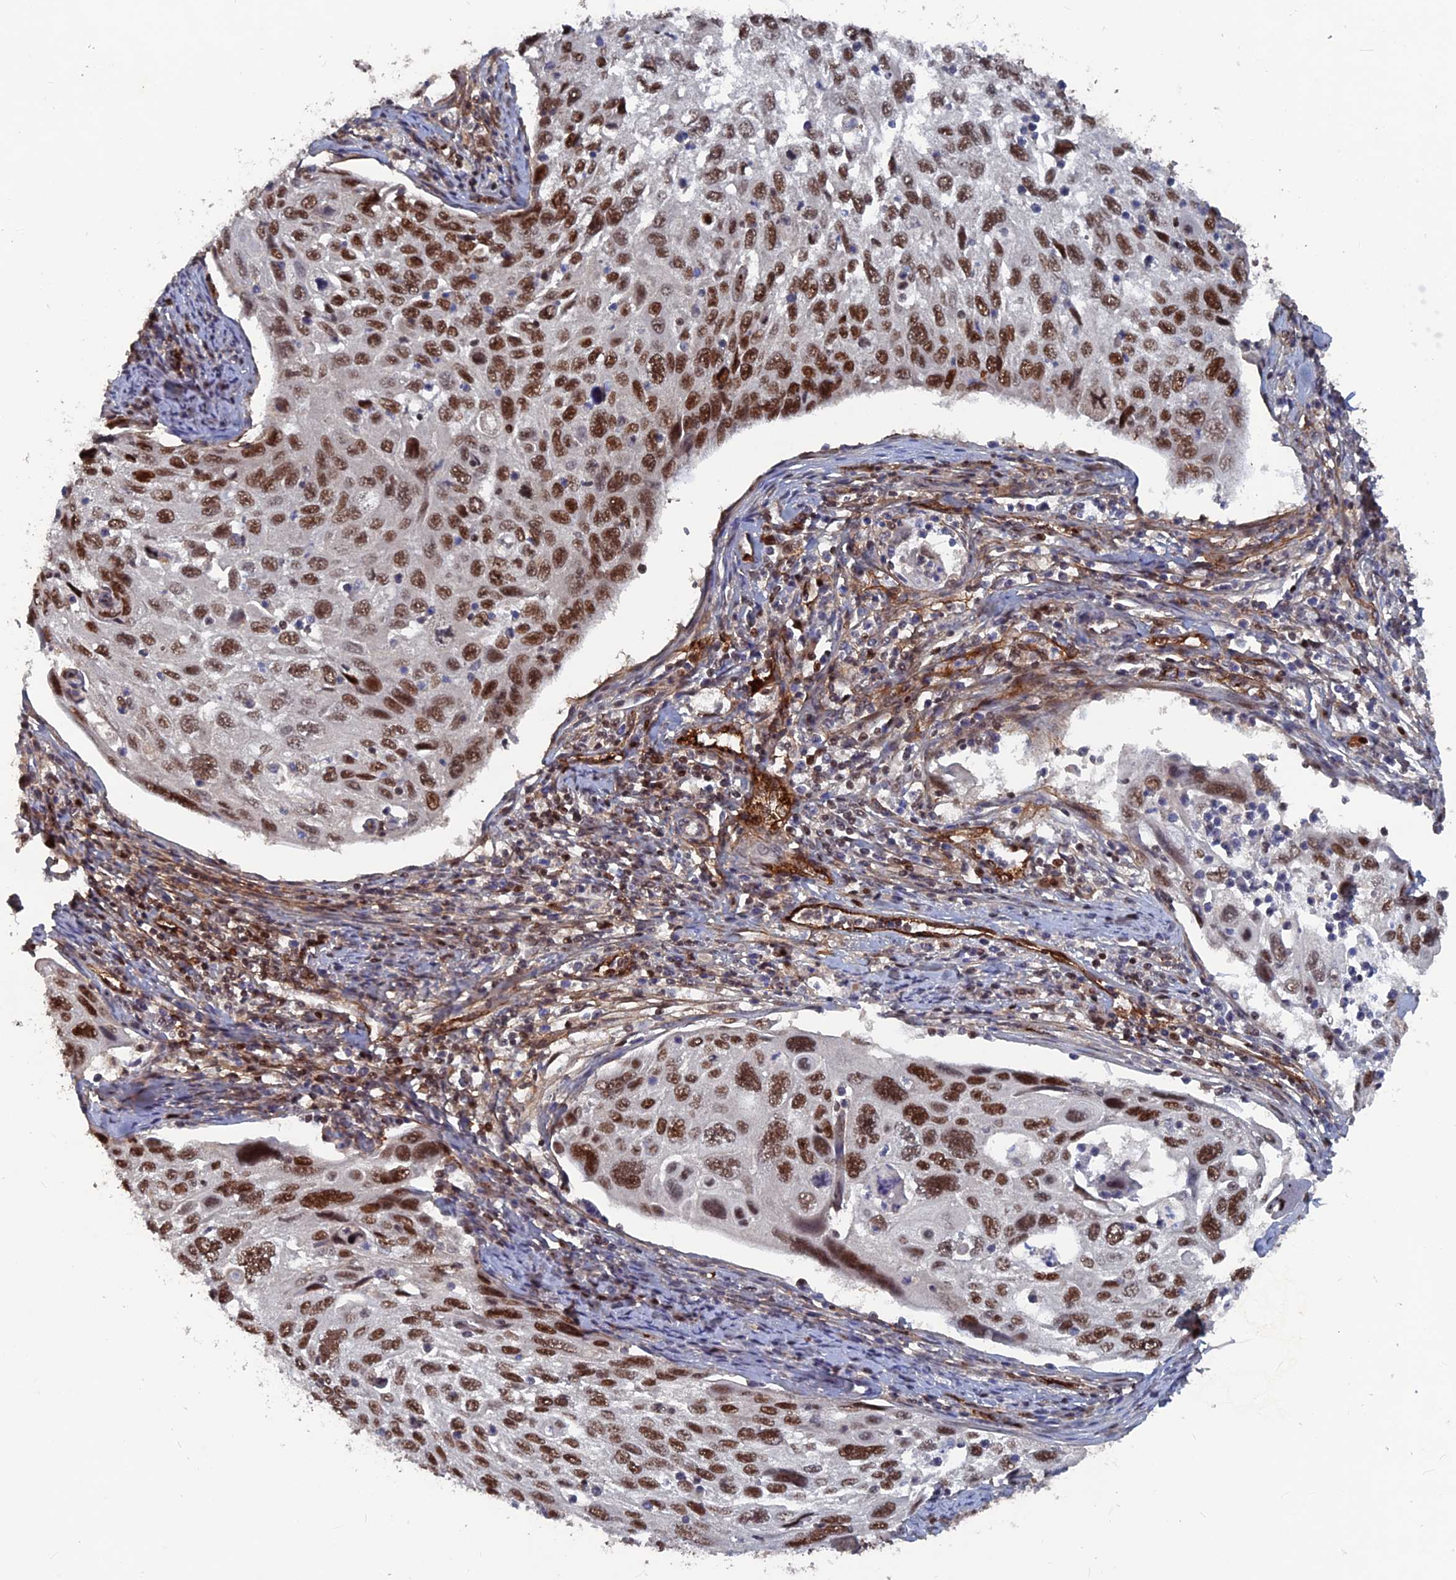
{"staining": {"intensity": "strong", "quantity": ">75%", "location": "nuclear"}, "tissue": "cervical cancer", "cell_type": "Tumor cells", "image_type": "cancer", "snomed": [{"axis": "morphology", "description": "Squamous cell carcinoma, NOS"}, {"axis": "topography", "description": "Cervix"}], "caption": "Cervical cancer (squamous cell carcinoma) stained with DAB (3,3'-diaminobenzidine) immunohistochemistry displays high levels of strong nuclear staining in about >75% of tumor cells. Nuclei are stained in blue.", "gene": "SH3D21", "patient": {"sex": "female", "age": 70}}